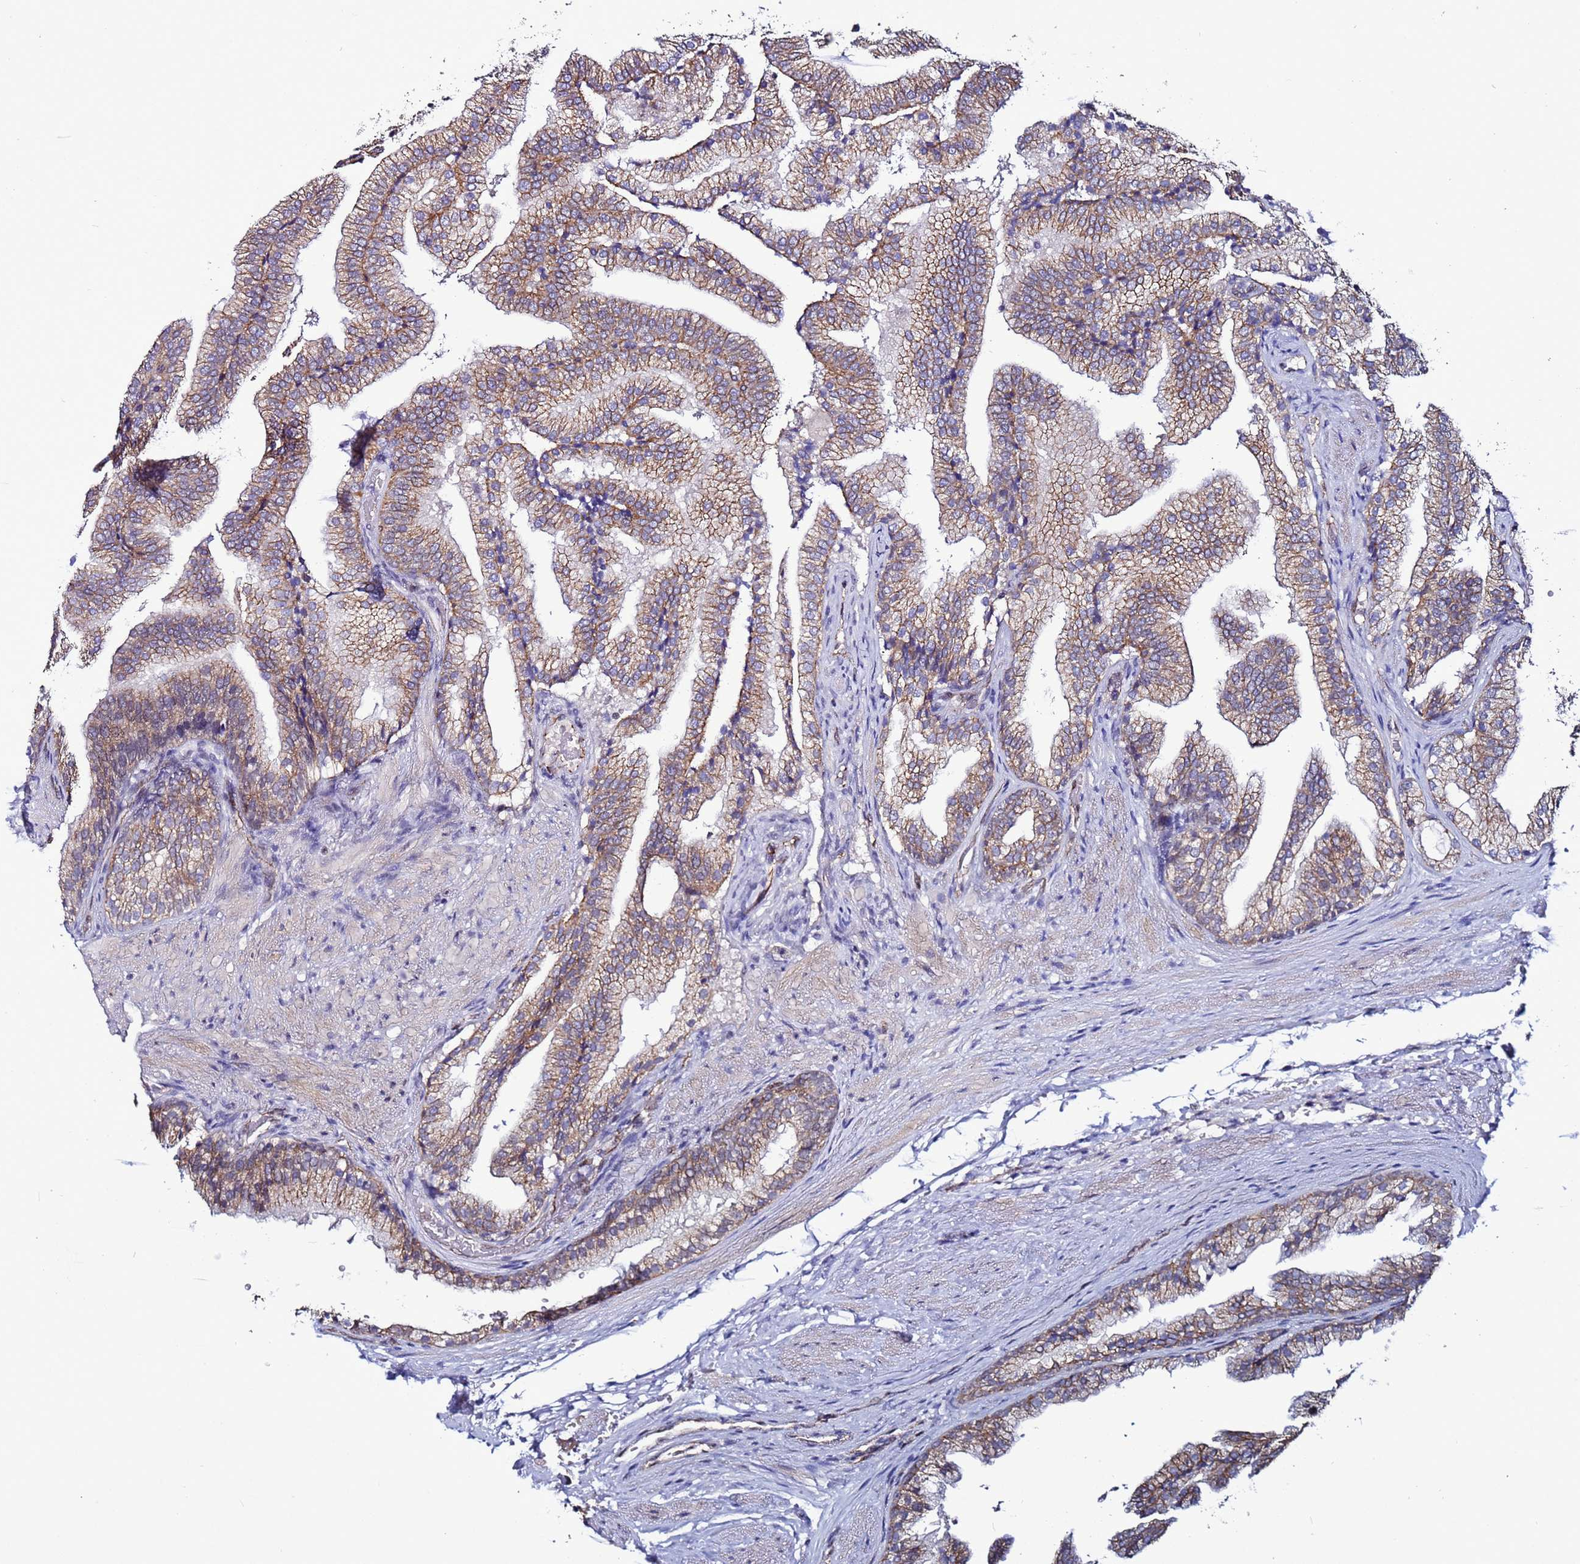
{"staining": {"intensity": "moderate", "quantity": "25%-75%", "location": "cytoplasmic/membranous"}, "tissue": "prostate", "cell_type": "Glandular cells", "image_type": "normal", "snomed": [{"axis": "morphology", "description": "Normal tissue, NOS"}, {"axis": "topography", "description": "Prostate"}], "caption": "Protein analysis of normal prostate reveals moderate cytoplasmic/membranous expression in about 25%-75% of glandular cells. The staining was performed using DAB (3,3'-diaminobenzidine), with brown indicating positive protein expression. Nuclei are stained blue with hematoxylin.", "gene": "TENM3", "patient": {"sex": "male", "age": 76}}